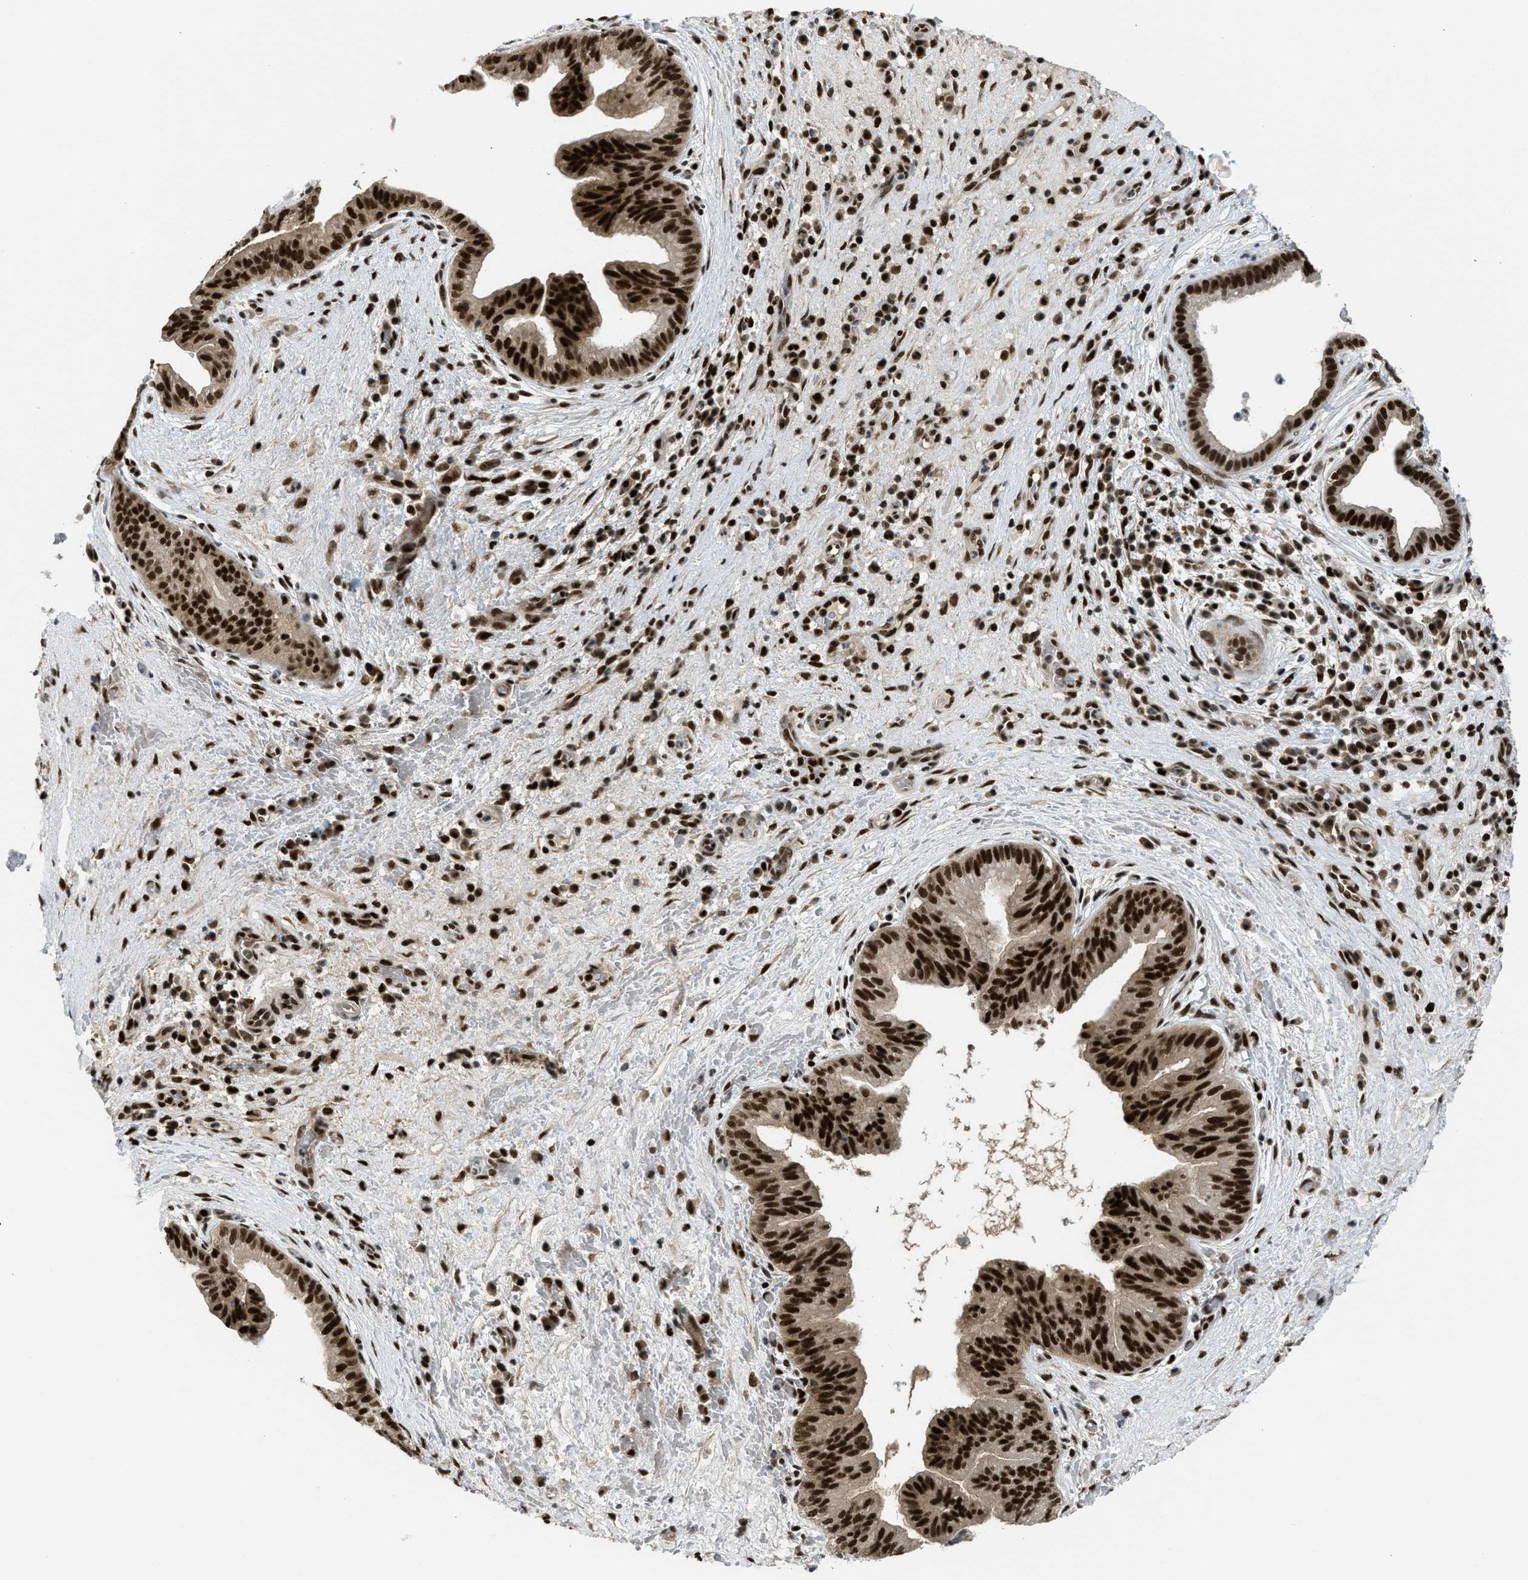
{"staining": {"intensity": "strong", "quantity": ">75%", "location": "nuclear"}, "tissue": "liver cancer", "cell_type": "Tumor cells", "image_type": "cancer", "snomed": [{"axis": "morphology", "description": "Cholangiocarcinoma"}, {"axis": "topography", "description": "Liver"}], "caption": "IHC micrograph of human liver cholangiocarcinoma stained for a protein (brown), which exhibits high levels of strong nuclear staining in about >75% of tumor cells.", "gene": "RFX5", "patient": {"sex": "female", "age": 38}}